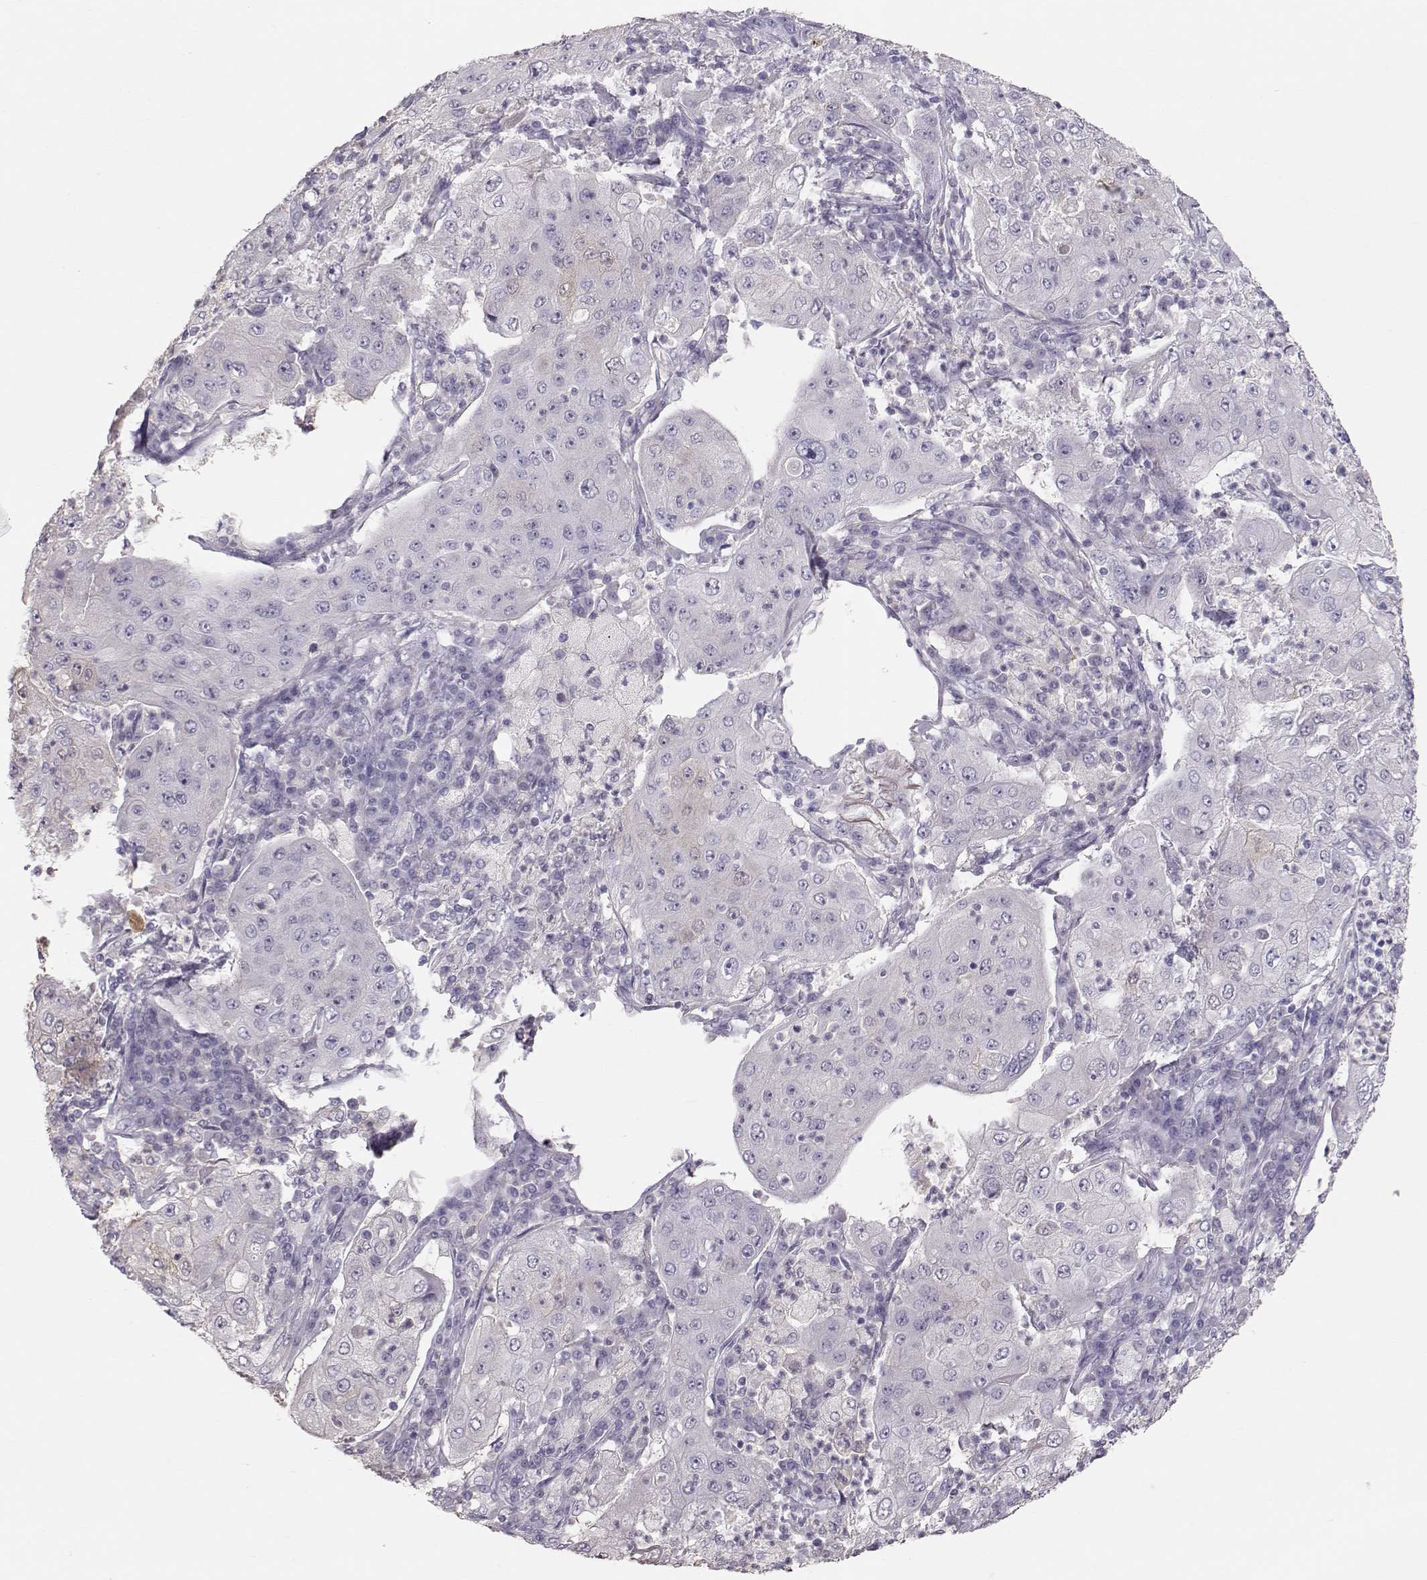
{"staining": {"intensity": "weak", "quantity": "<25%", "location": "cytoplasmic/membranous"}, "tissue": "lung cancer", "cell_type": "Tumor cells", "image_type": "cancer", "snomed": [{"axis": "morphology", "description": "Squamous cell carcinoma, NOS"}, {"axis": "topography", "description": "Lung"}], "caption": "Micrograph shows no significant protein staining in tumor cells of lung cancer (squamous cell carcinoma).", "gene": "POU1F1", "patient": {"sex": "female", "age": 59}}